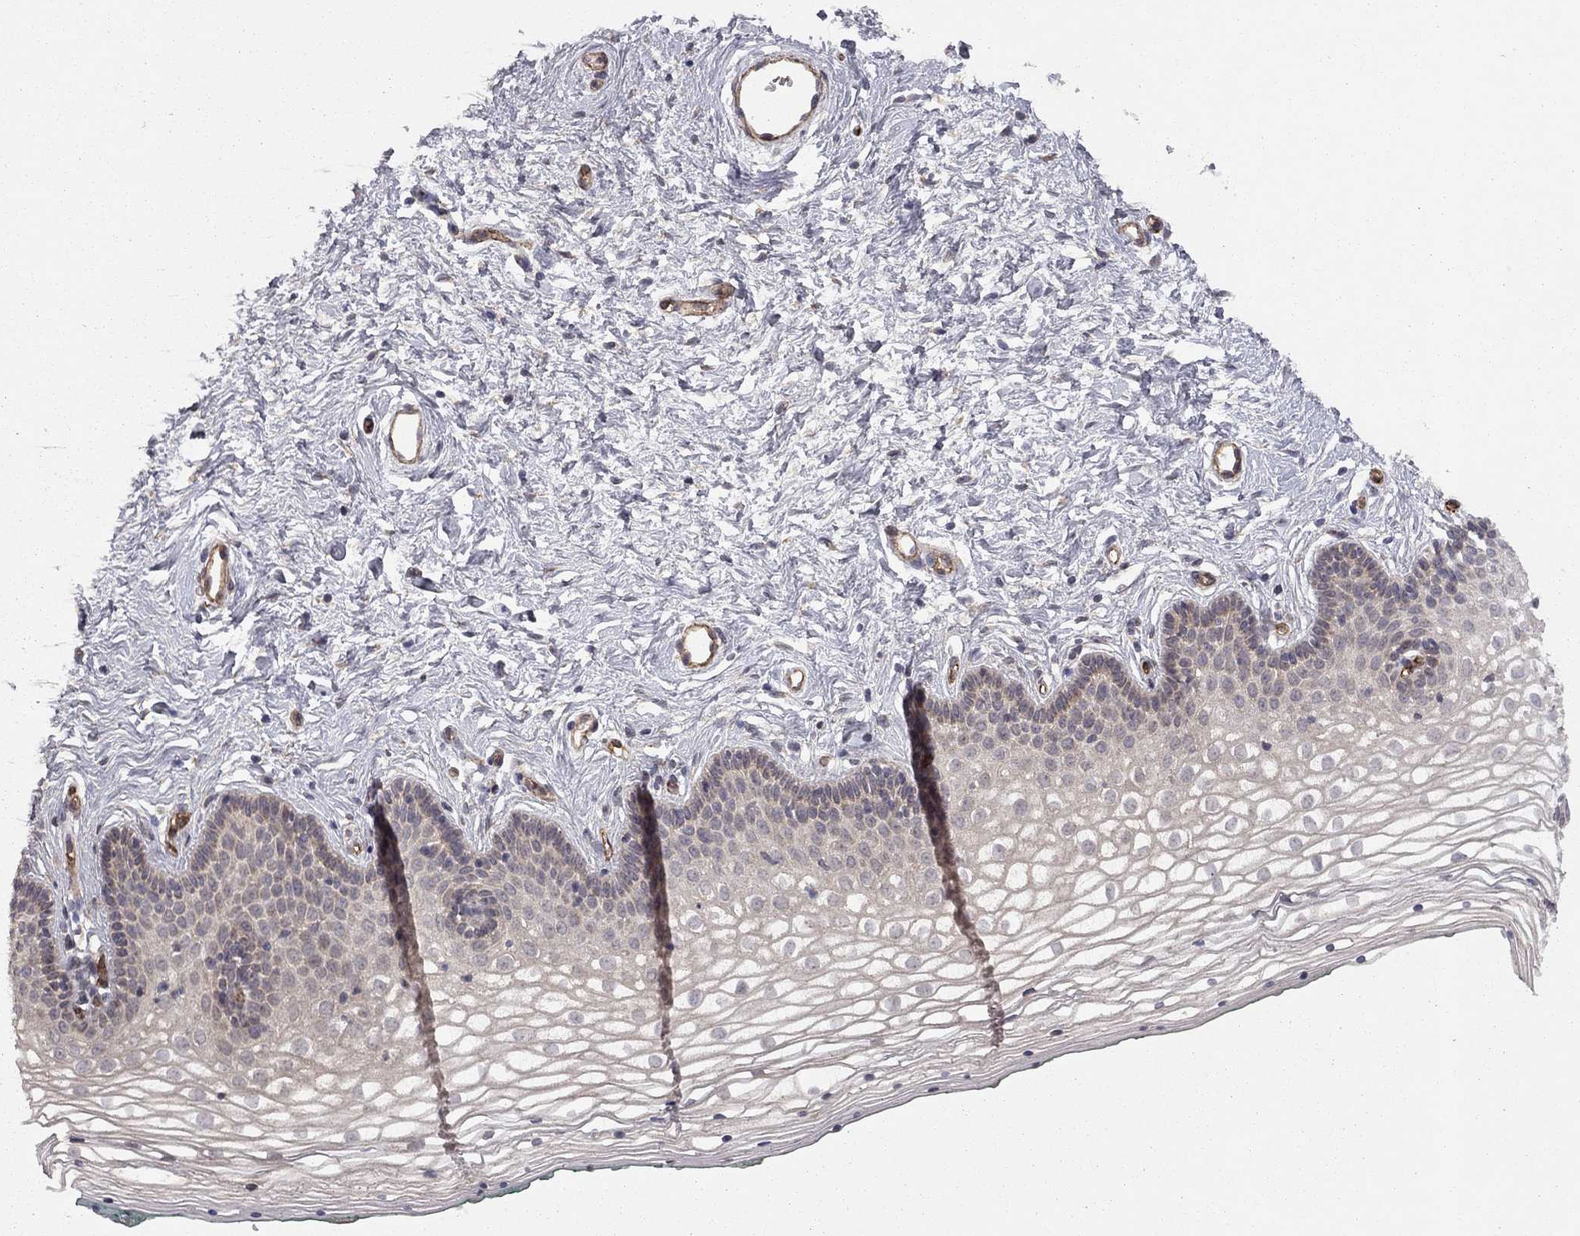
{"staining": {"intensity": "negative", "quantity": "none", "location": "none"}, "tissue": "vagina", "cell_type": "Squamous epithelial cells", "image_type": "normal", "snomed": [{"axis": "morphology", "description": "Normal tissue, NOS"}, {"axis": "topography", "description": "Vagina"}], "caption": "An IHC photomicrograph of benign vagina is shown. There is no staining in squamous epithelial cells of vagina. The staining is performed using DAB (3,3'-diaminobenzidine) brown chromogen with nuclei counter-stained in using hematoxylin.", "gene": "EXOC3L2", "patient": {"sex": "female", "age": 36}}